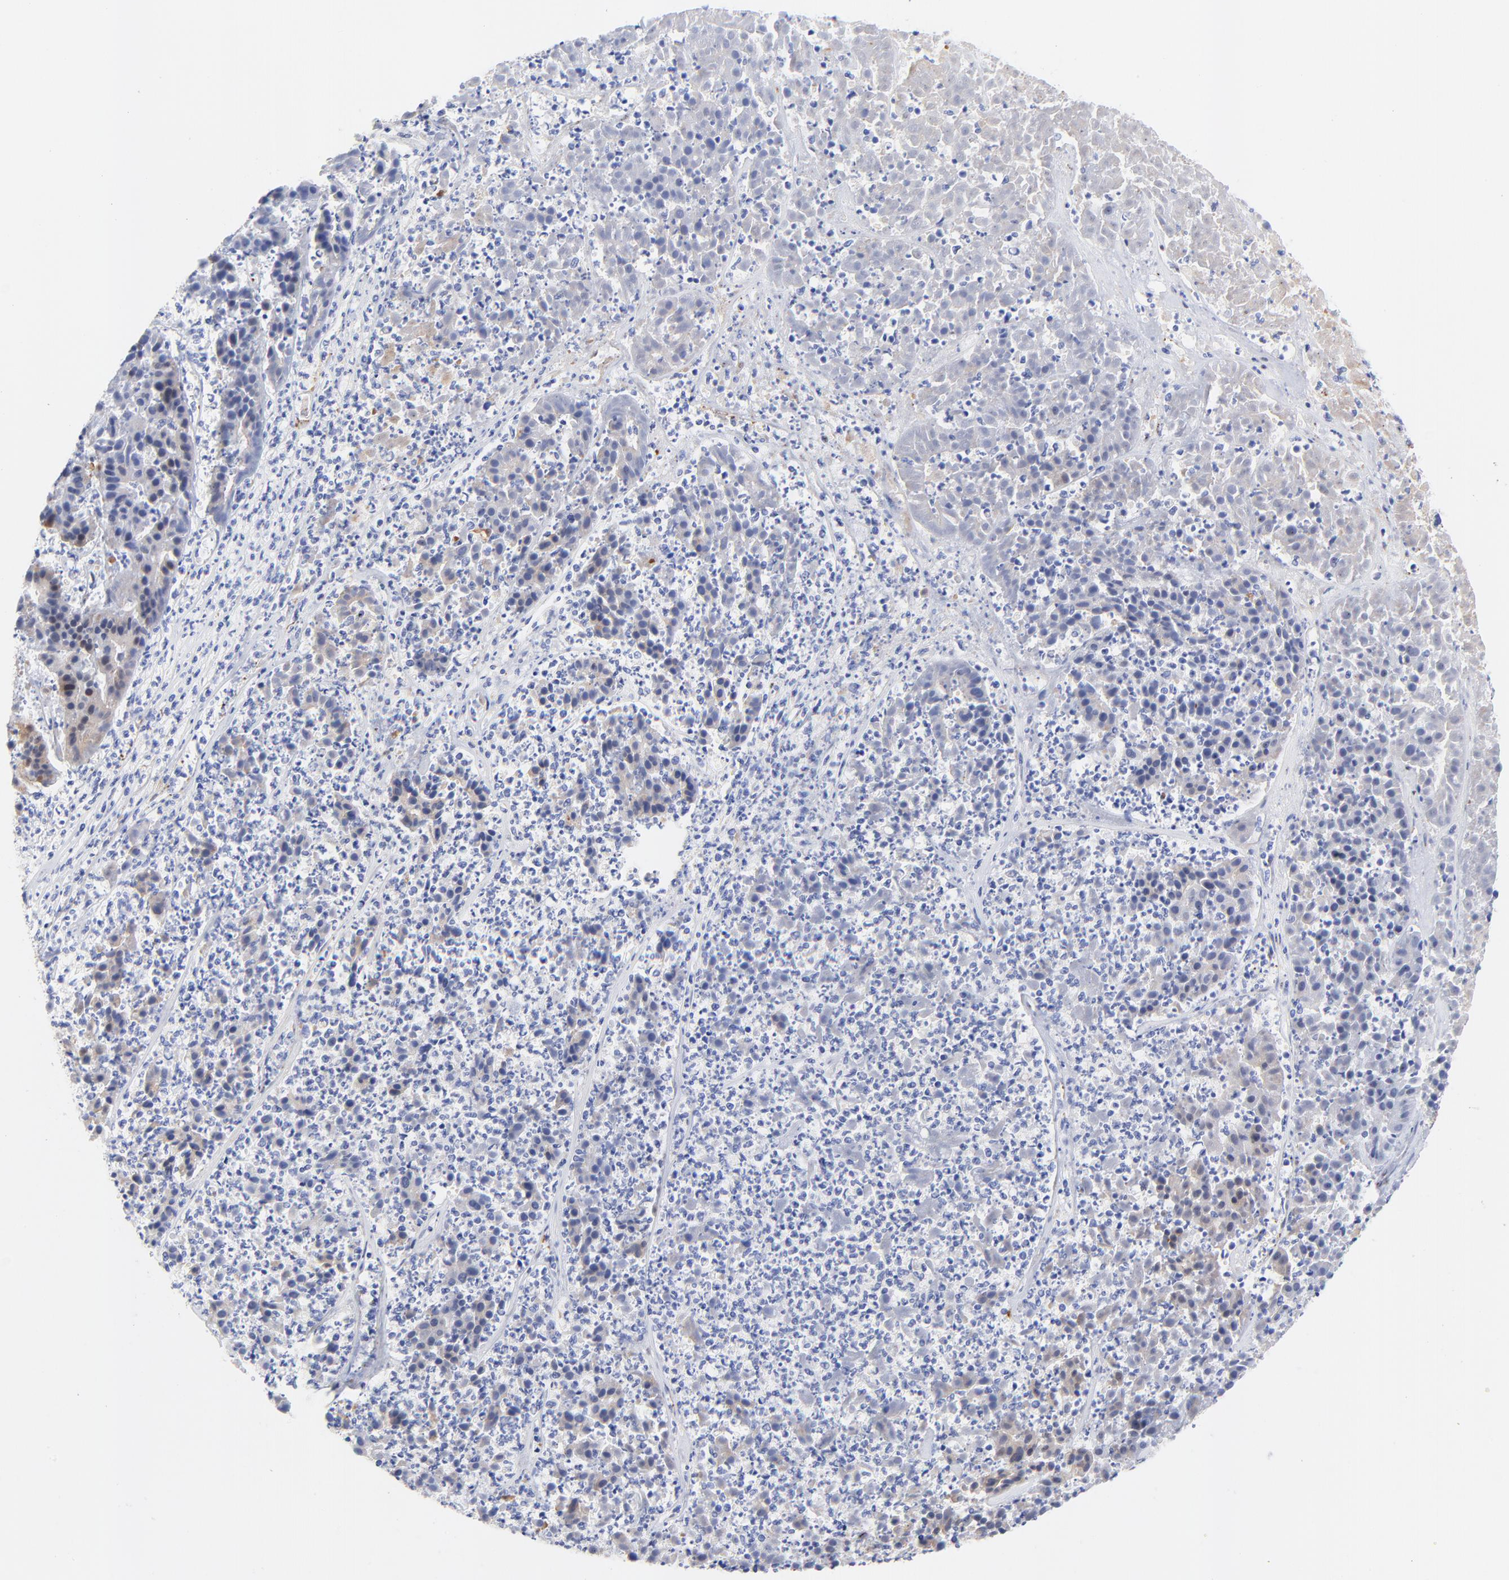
{"staining": {"intensity": "negative", "quantity": "none", "location": "none"}, "tissue": "pancreatic cancer", "cell_type": "Tumor cells", "image_type": "cancer", "snomed": [{"axis": "morphology", "description": "Adenocarcinoma, NOS"}, {"axis": "topography", "description": "Pancreas"}], "caption": "Human pancreatic adenocarcinoma stained for a protein using immunohistochemistry (IHC) exhibits no positivity in tumor cells.", "gene": "FAM117B", "patient": {"sex": "male", "age": 50}}